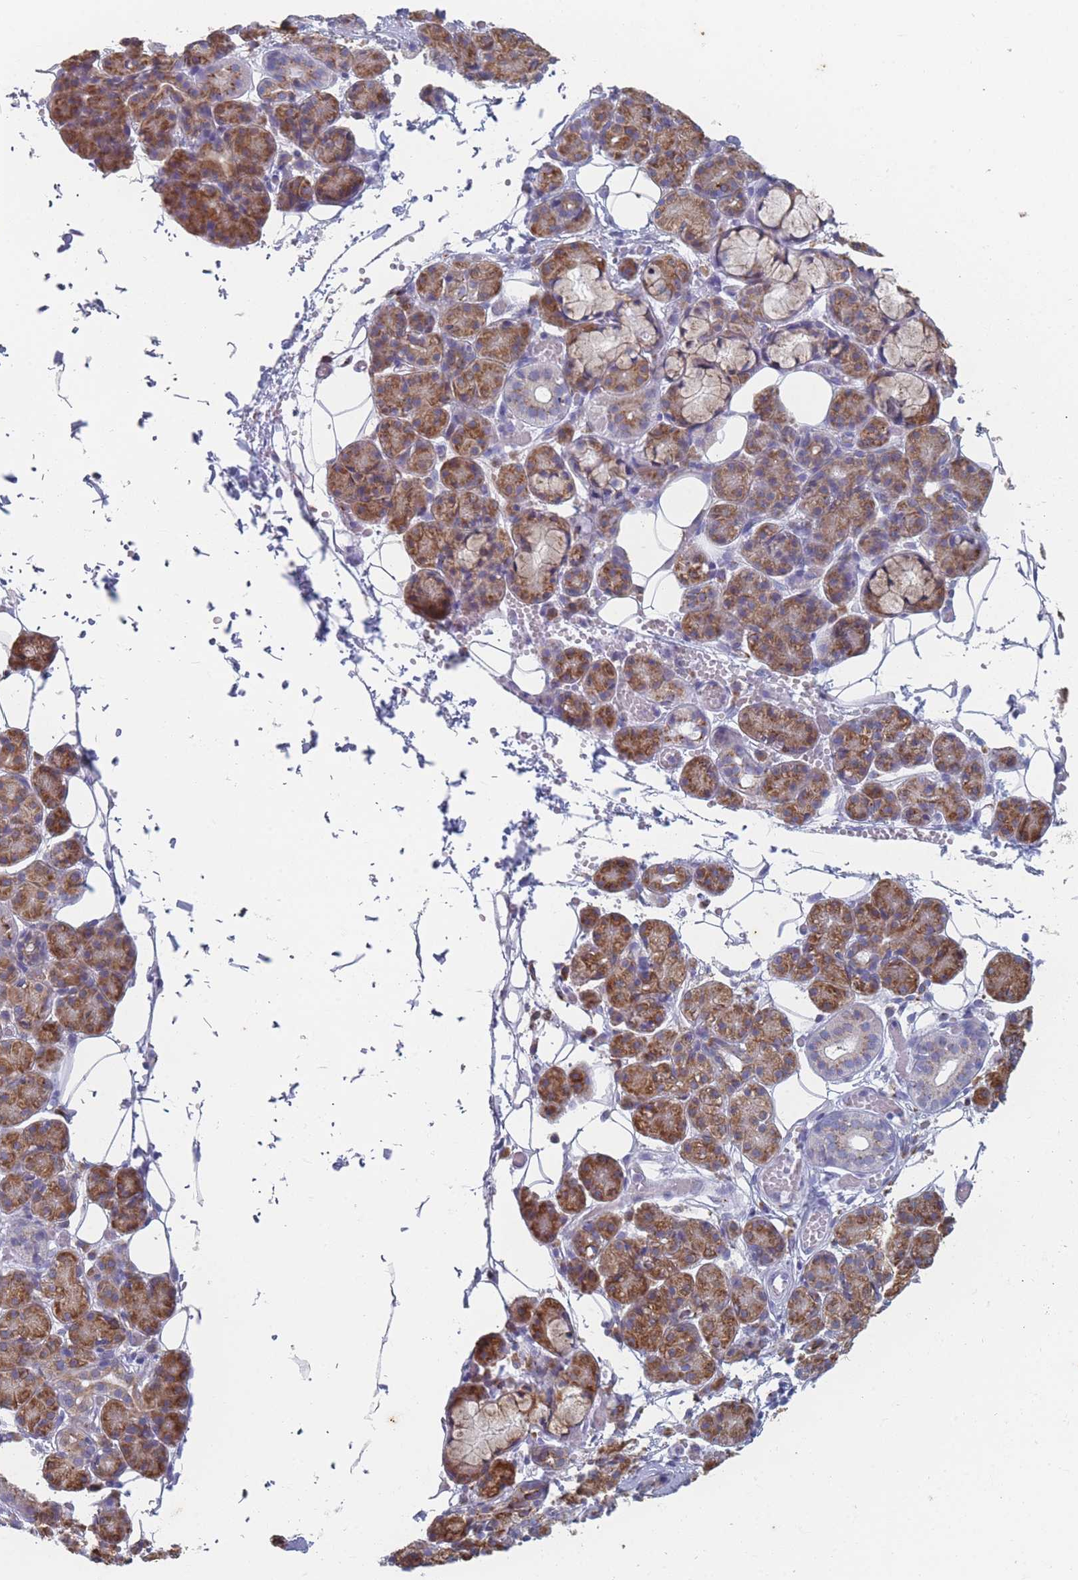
{"staining": {"intensity": "strong", "quantity": ">75%", "location": "cytoplasmic/membranous"}, "tissue": "salivary gland", "cell_type": "Glandular cells", "image_type": "normal", "snomed": [{"axis": "morphology", "description": "Normal tissue, NOS"}, {"axis": "topography", "description": "Salivary gland"}], "caption": "Immunohistochemistry histopathology image of benign salivary gland: salivary gland stained using immunohistochemistry displays high levels of strong protein expression localized specifically in the cytoplasmic/membranous of glandular cells, appearing as a cytoplasmic/membranous brown color.", "gene": "TMED10", "patient": {"sex": "male", "age": 63}}